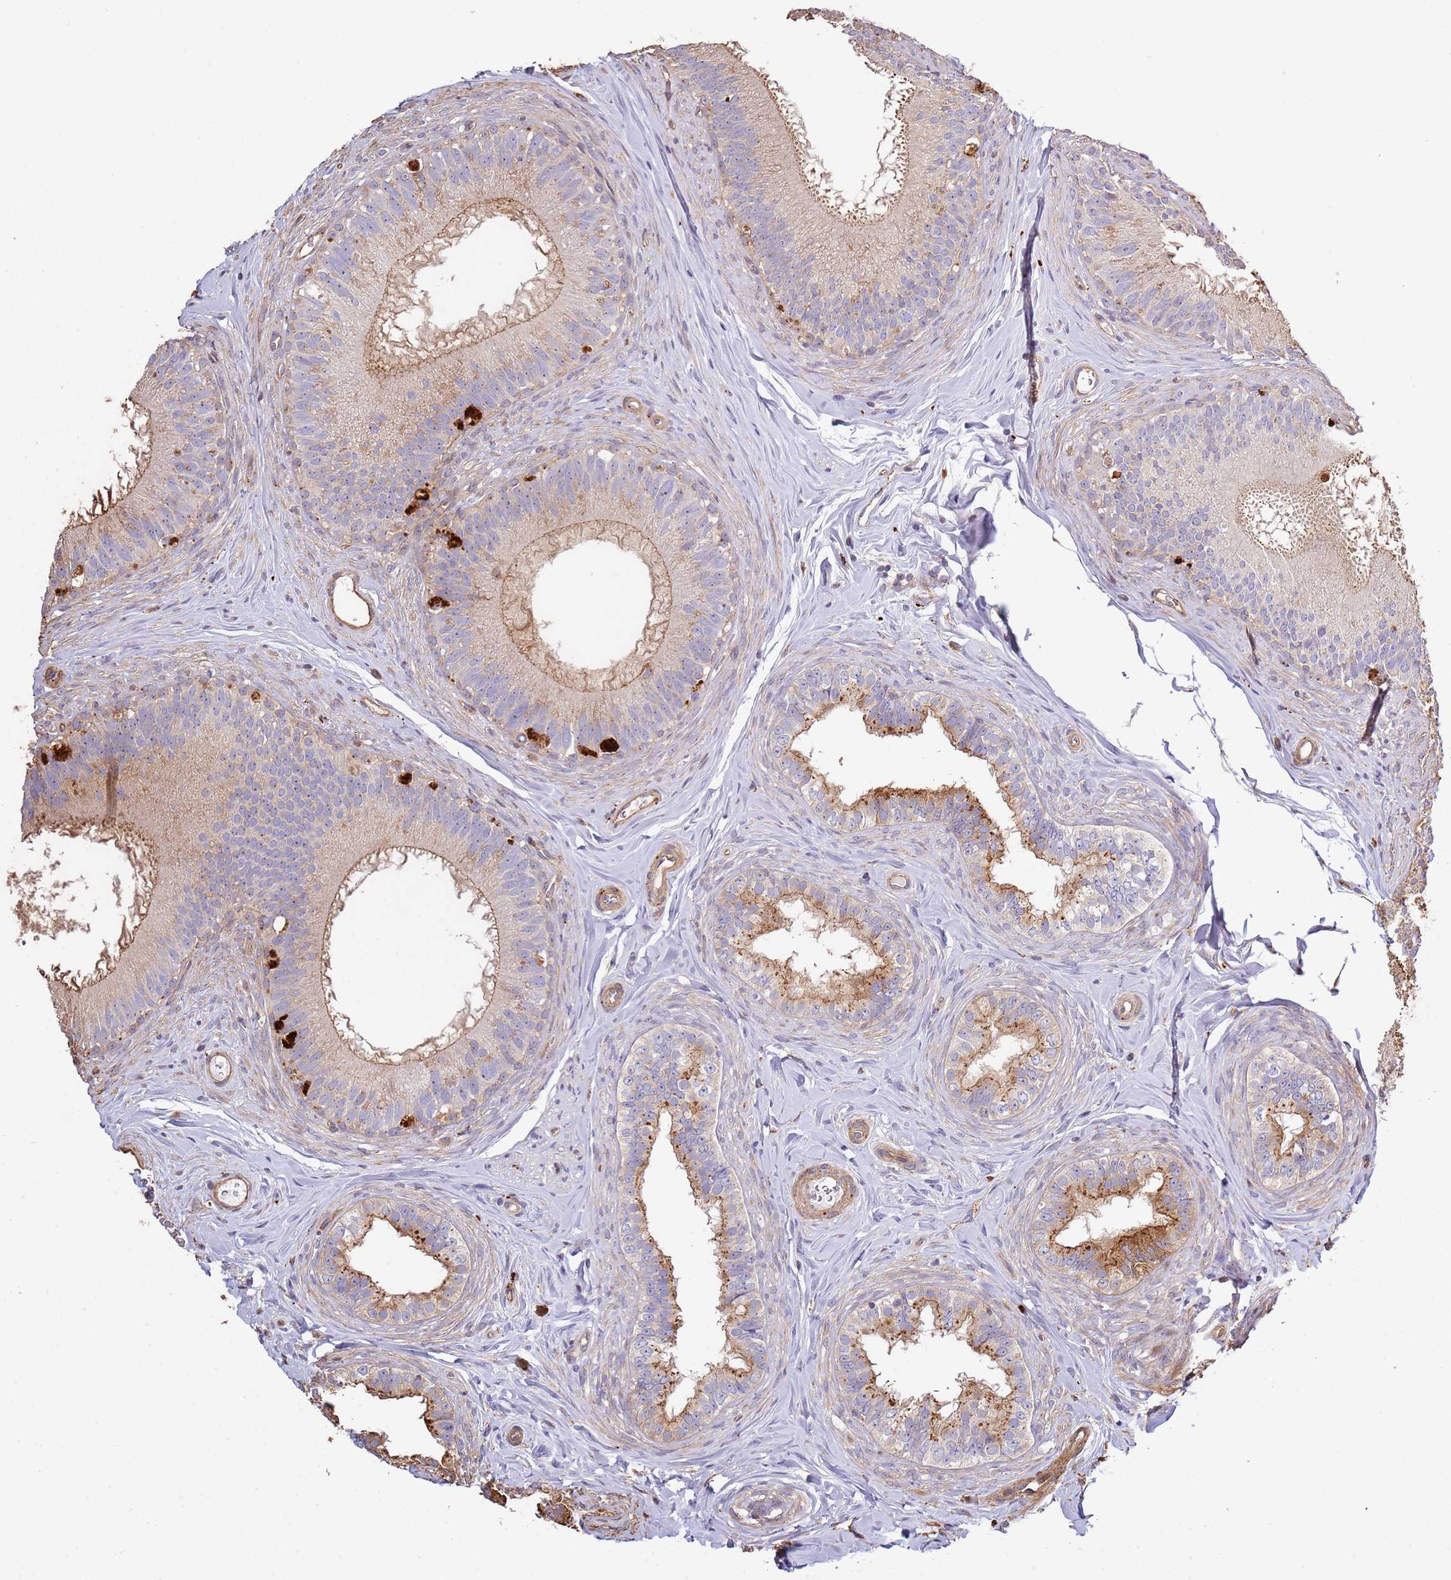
{"staining": {"intensity": "moderate", "quantity": "<25%", "location": "cytoplasmic/membranous"}, "tissue": "epididymis", "cell_type": "Glandular cells", "image_type": "normal", "snomed": [{"axis": "morphology", "description": "Normal tissue, NOS"}, {"axis": "topography", "description": "Epididymis"}], "caption": "A brown stain labels moderate cytoplasmic/membranous expression of a protein in glandular cells of normal human epididymis.", "gene": "NDUFAF4", "patient": {"sex": "male", "age": 38}}